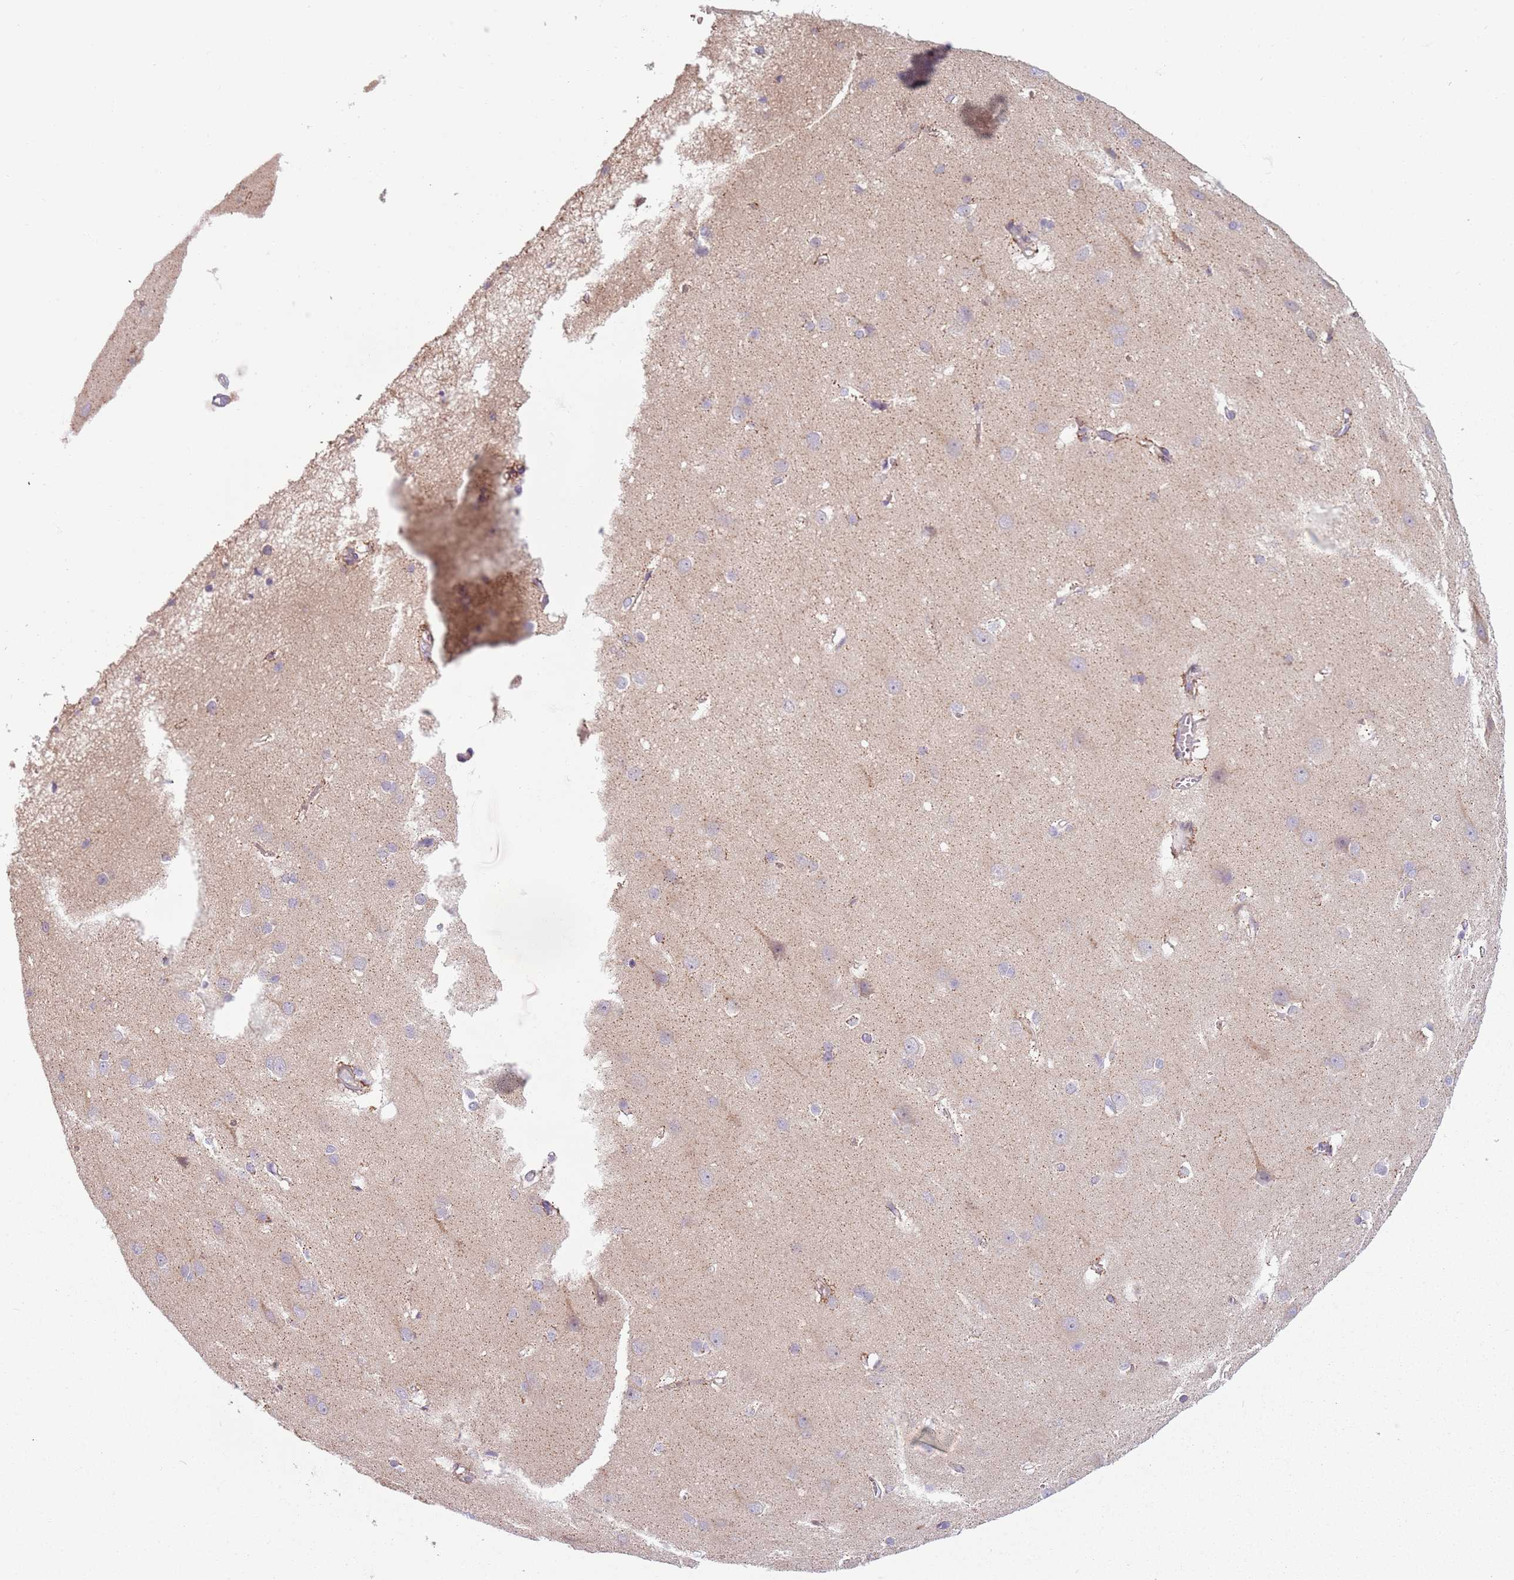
{"staining": {"intensity": "weak", "quantity": ">75%", "location": "cytoplasmic/membranous"}, "tissue": "cerebral cortex", "cell_type": "Endothelial cells", "image_type": "normal", "snomed": [{"axis": "morphology", "description": "Normal tissue, NOS"}, {"axis": "topography", "description": "Cerebral cortex"}], "caption": "IHC (DAB) staining of unremarkable cerebral cortex displays weak cytoplasmic/membranous protein staining in about >75% of endothelial cells.", "gene": "TLCD2", "patient": {"sex": "male", "age": 37}}